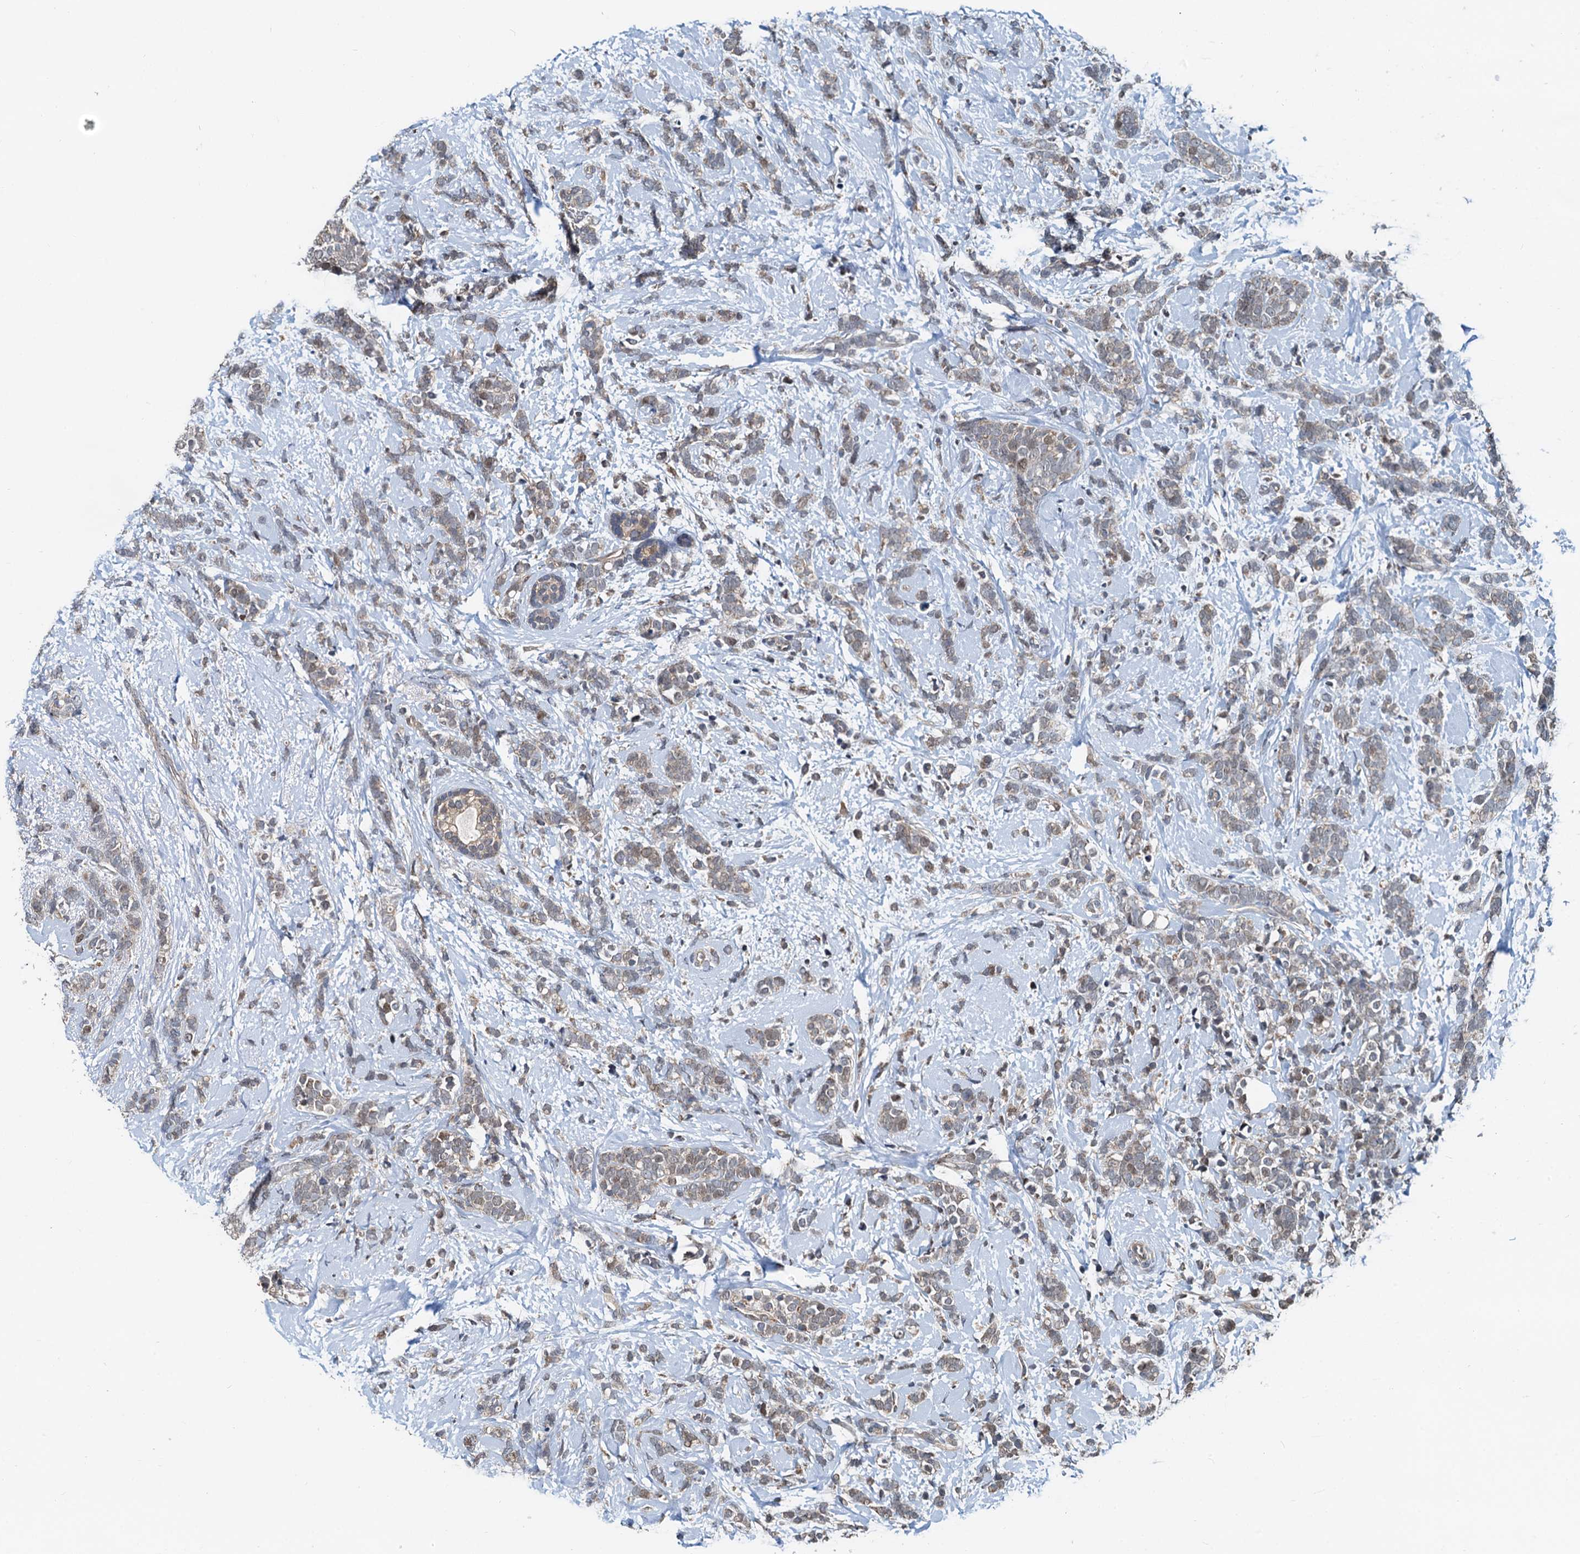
{"staining": {"intensity": "weak", "quantity": "25%-75%", "location": "cytoplasmic/membranous,nuclear"}, "tissue": "breast cancer", "cell_type": "Tumor cells", "image_type": "cancer", "snomed": [{"axis": "morphology", "description": "Lobular carcinoma"}, {"axis": "topography", "description": "Breast"}], "caption": "Breast cancer stained for a protein (brown) shows weak cytoplasmic/membranous and nuclear positive expression in approximately 25%-75% of tumor cells.", "gene": "MCMBP", "patient": {"sex": "female", "age": 58}}